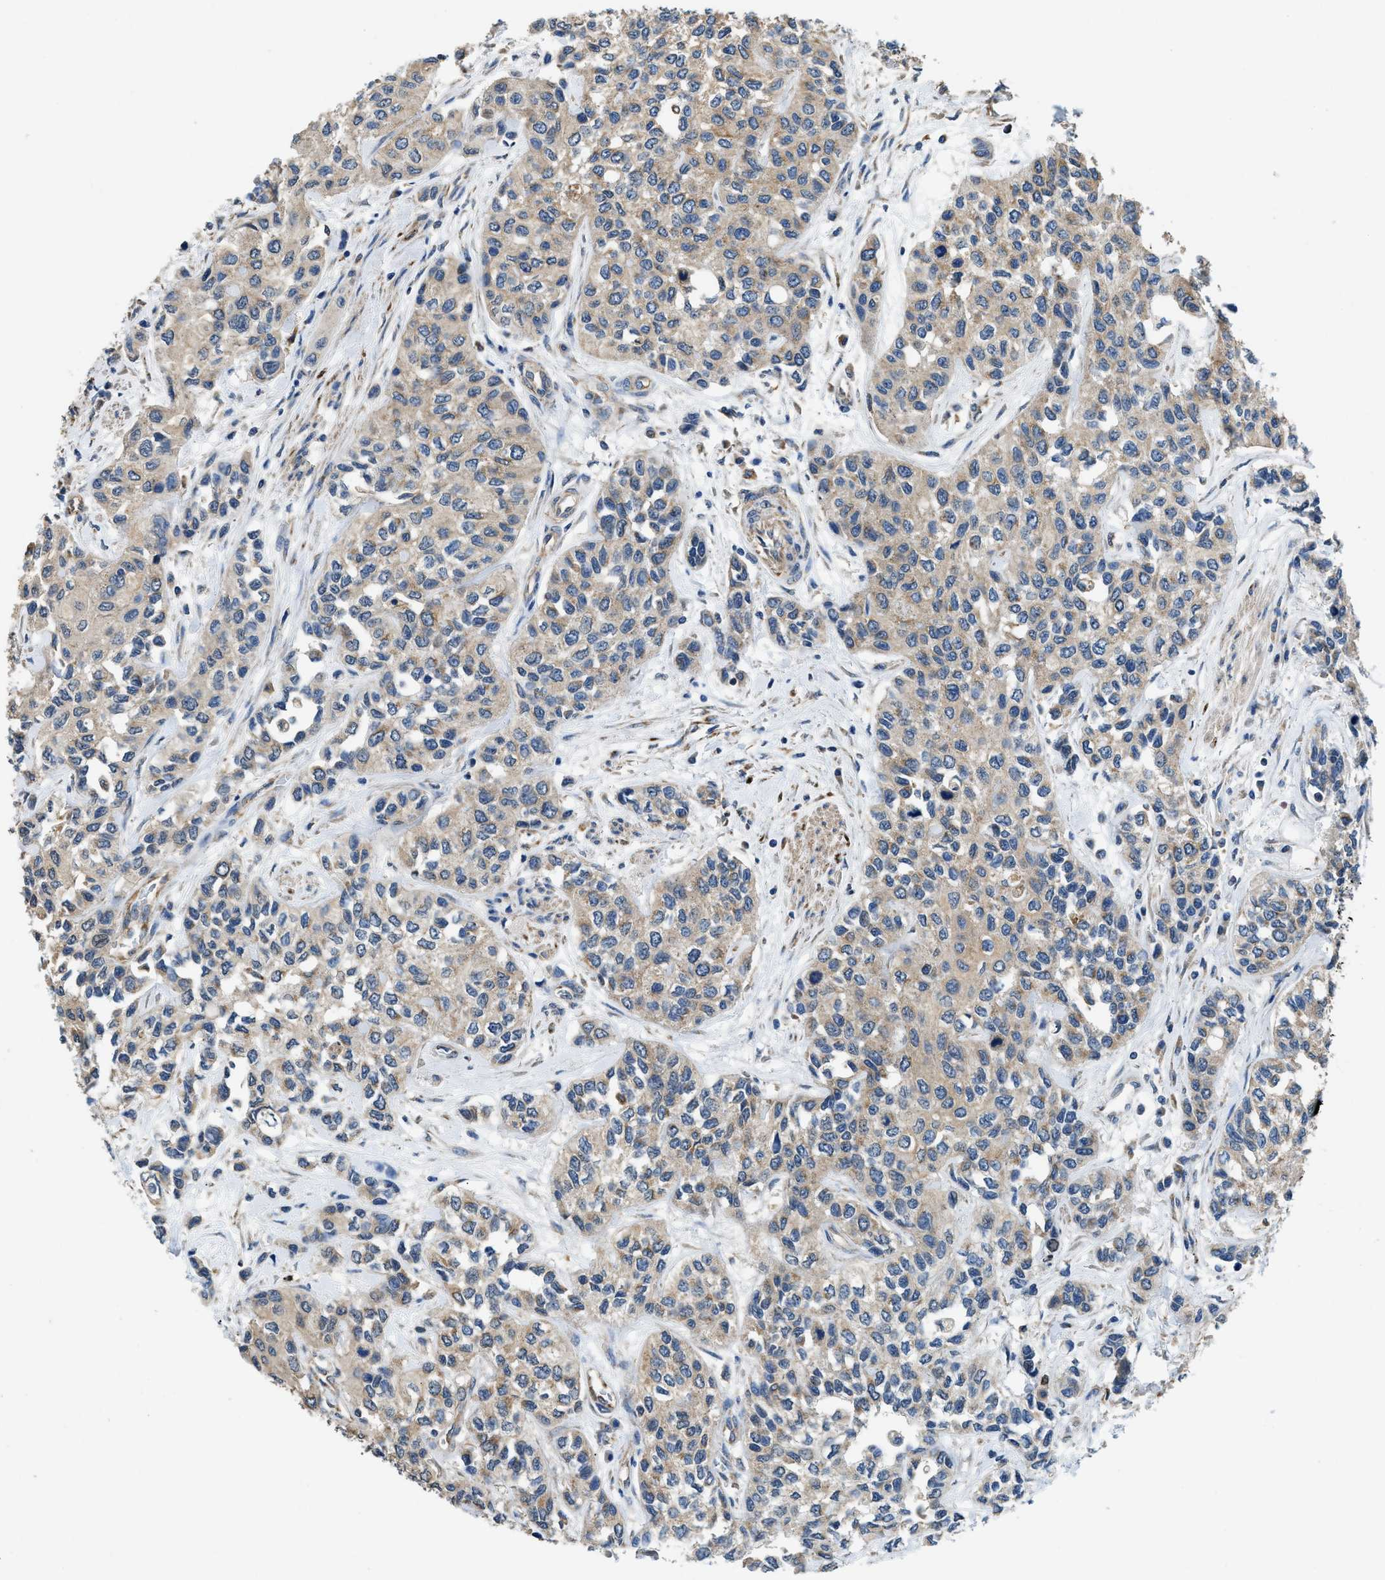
{"staining": {"intensity": "weak", "quantity": ">75%", "location": "cytoplasmic/membranous"}, "tissue": "urothelial cancer", "cell_type": "Tumor cells", "image_type": "cancer", "snomed": [{"axis": "morphology", "description": "Urothelial carcinoma, High grade"}, {"axis": "topography", "description": "Urinary bladder"}], "caption": "Protein staining displays weak cytoplasmic/membranous positivity in approximately >75% of tumor cells in urothelial cancer. (DAB (3,3'-diaminobenzidine) = brown stain, brightfield microscopy at high magnification).", "gene": "CDK15", "patient": {"sex": "female", "age": 56}}